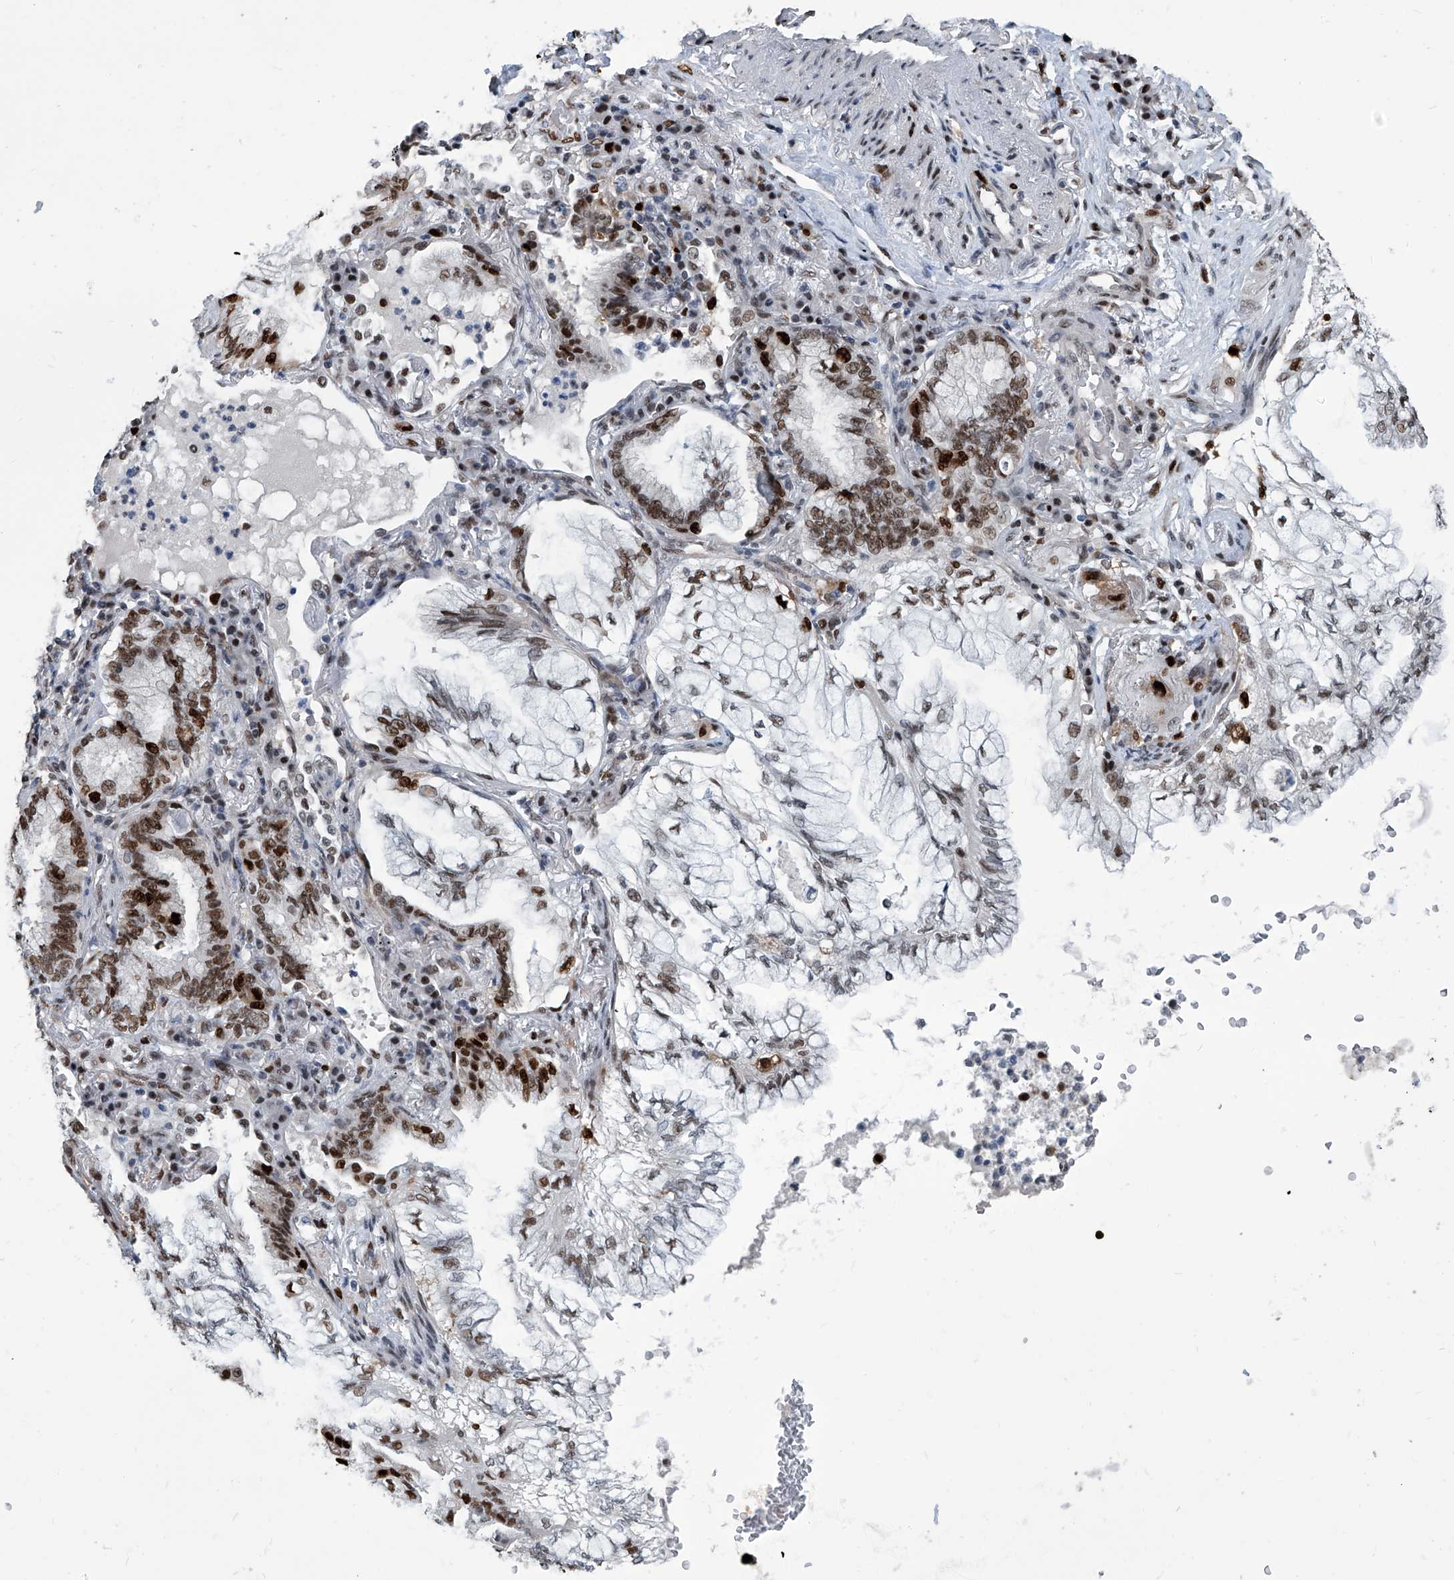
{"staining": {"intensity": "strong", "quantity": "<25%", "location": "nuclear"}, "tissue": "lung cancer", "cell_type": "Tumor cells", "image_type": "cancer", "snomed": [{"axis": "morphology", "description": "Adenocarcinoma, NOS"}, {"axis": "topography", "description": "Lung"}], "caption": "An IHC image of tumor tissue is shown. Protein staining in brown labels strong nuclear positivity in lung cancer within tumor cells. The protein is shown in brown color, while the nuclei are stained blue.", "gene": "PCNA", "patient": {"sex": "female", "age": 70}}